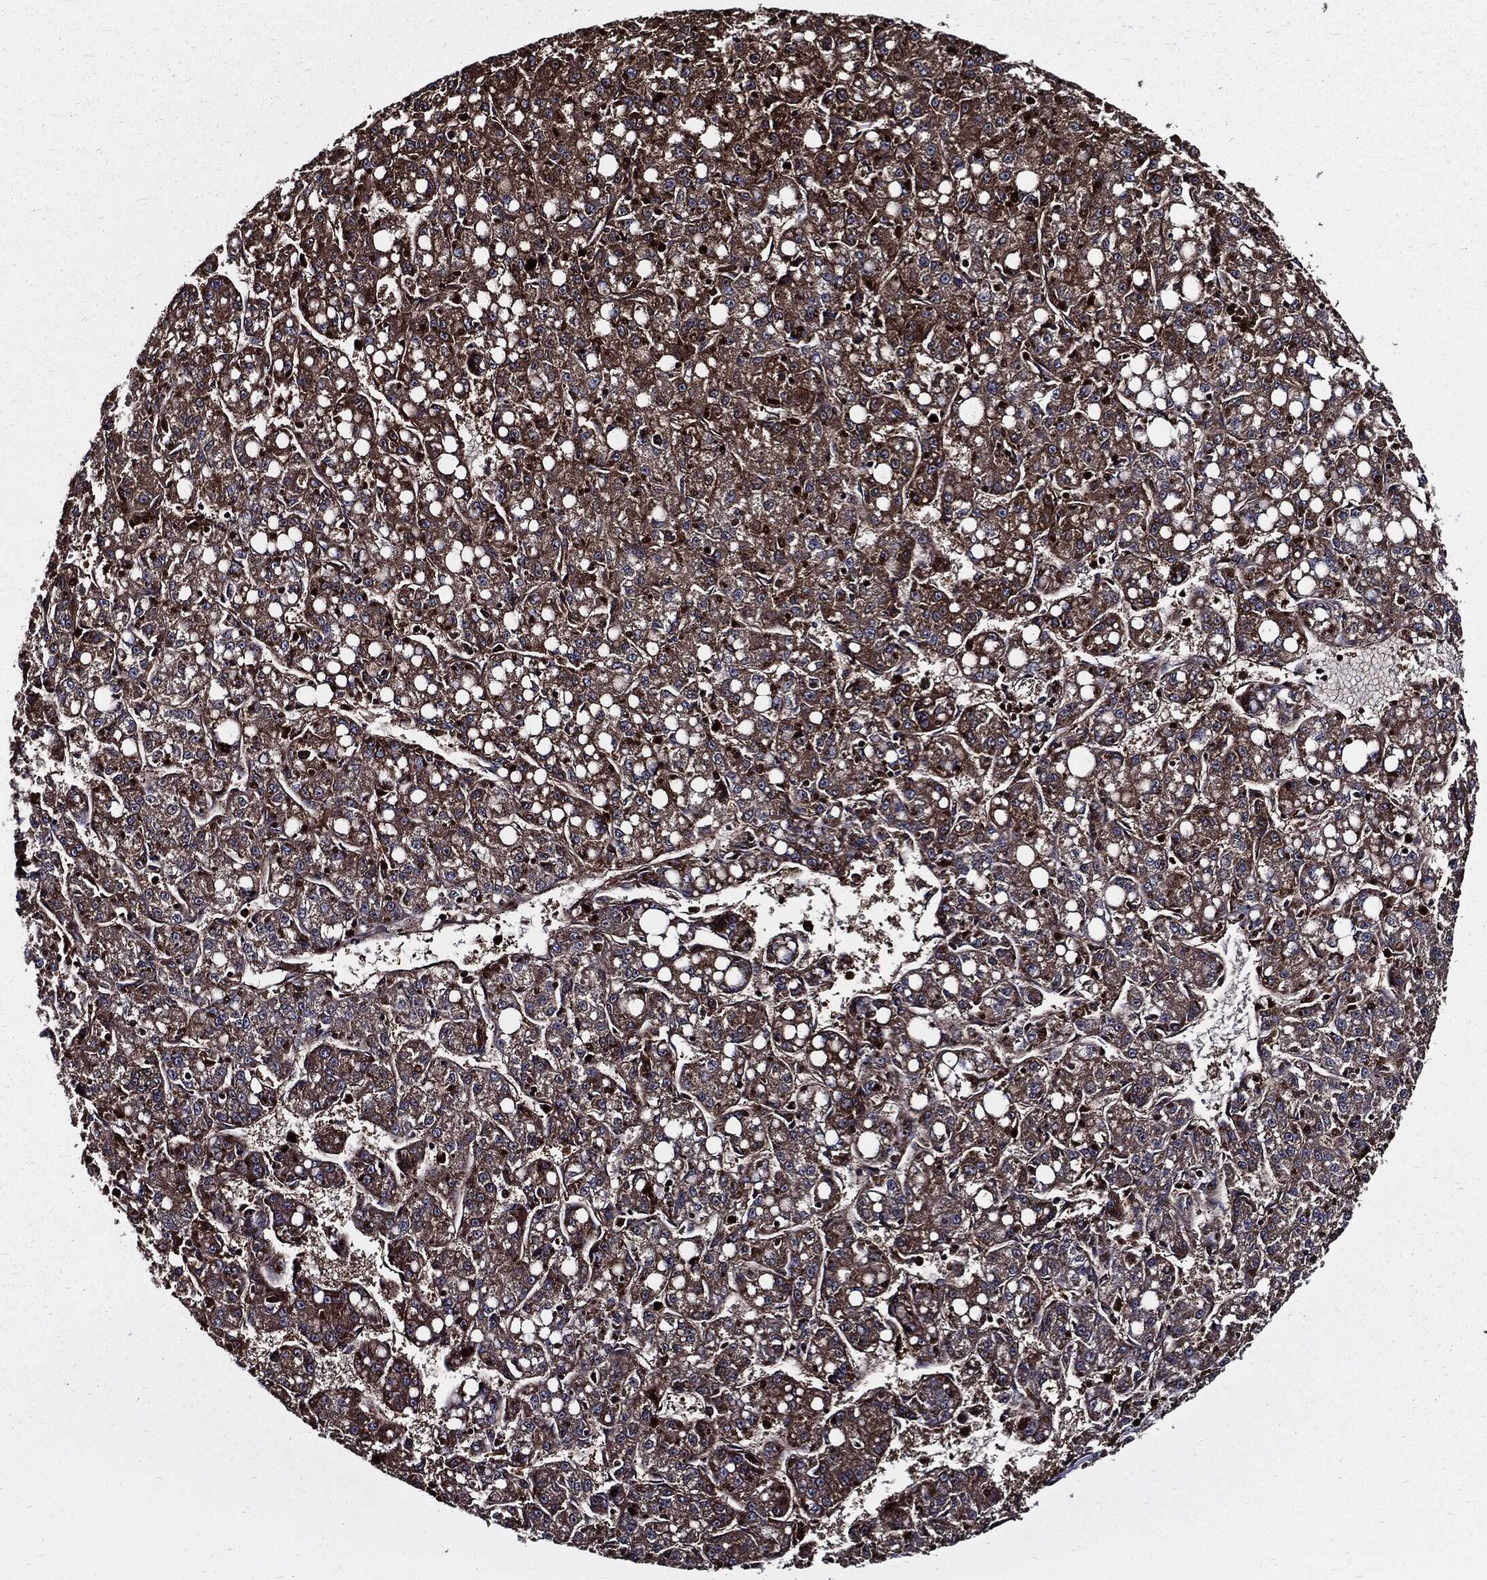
{"staining": {"intensity": "strong", "quantity": "25%-75%", "location": "cytoplasmic/membranous"}, "tissue": "liver cancer", "cell_type": "Tumor cells", "image_type": "cancer", "snomed": [{"axis": "morphology", "description": "Carcinoma, Hepatocellular, NOS"}, {"axis": "topography", "description": "Liver"}], "caption": "Liver cancer (hepatocellular carcinoma) stained with IHC demonstrates strong cytoplasmic/membranous expression in about 25%-75% of tumor cells.", "gene": "PDCD6IP", "patient": {"sex": "female", "age": 65}}